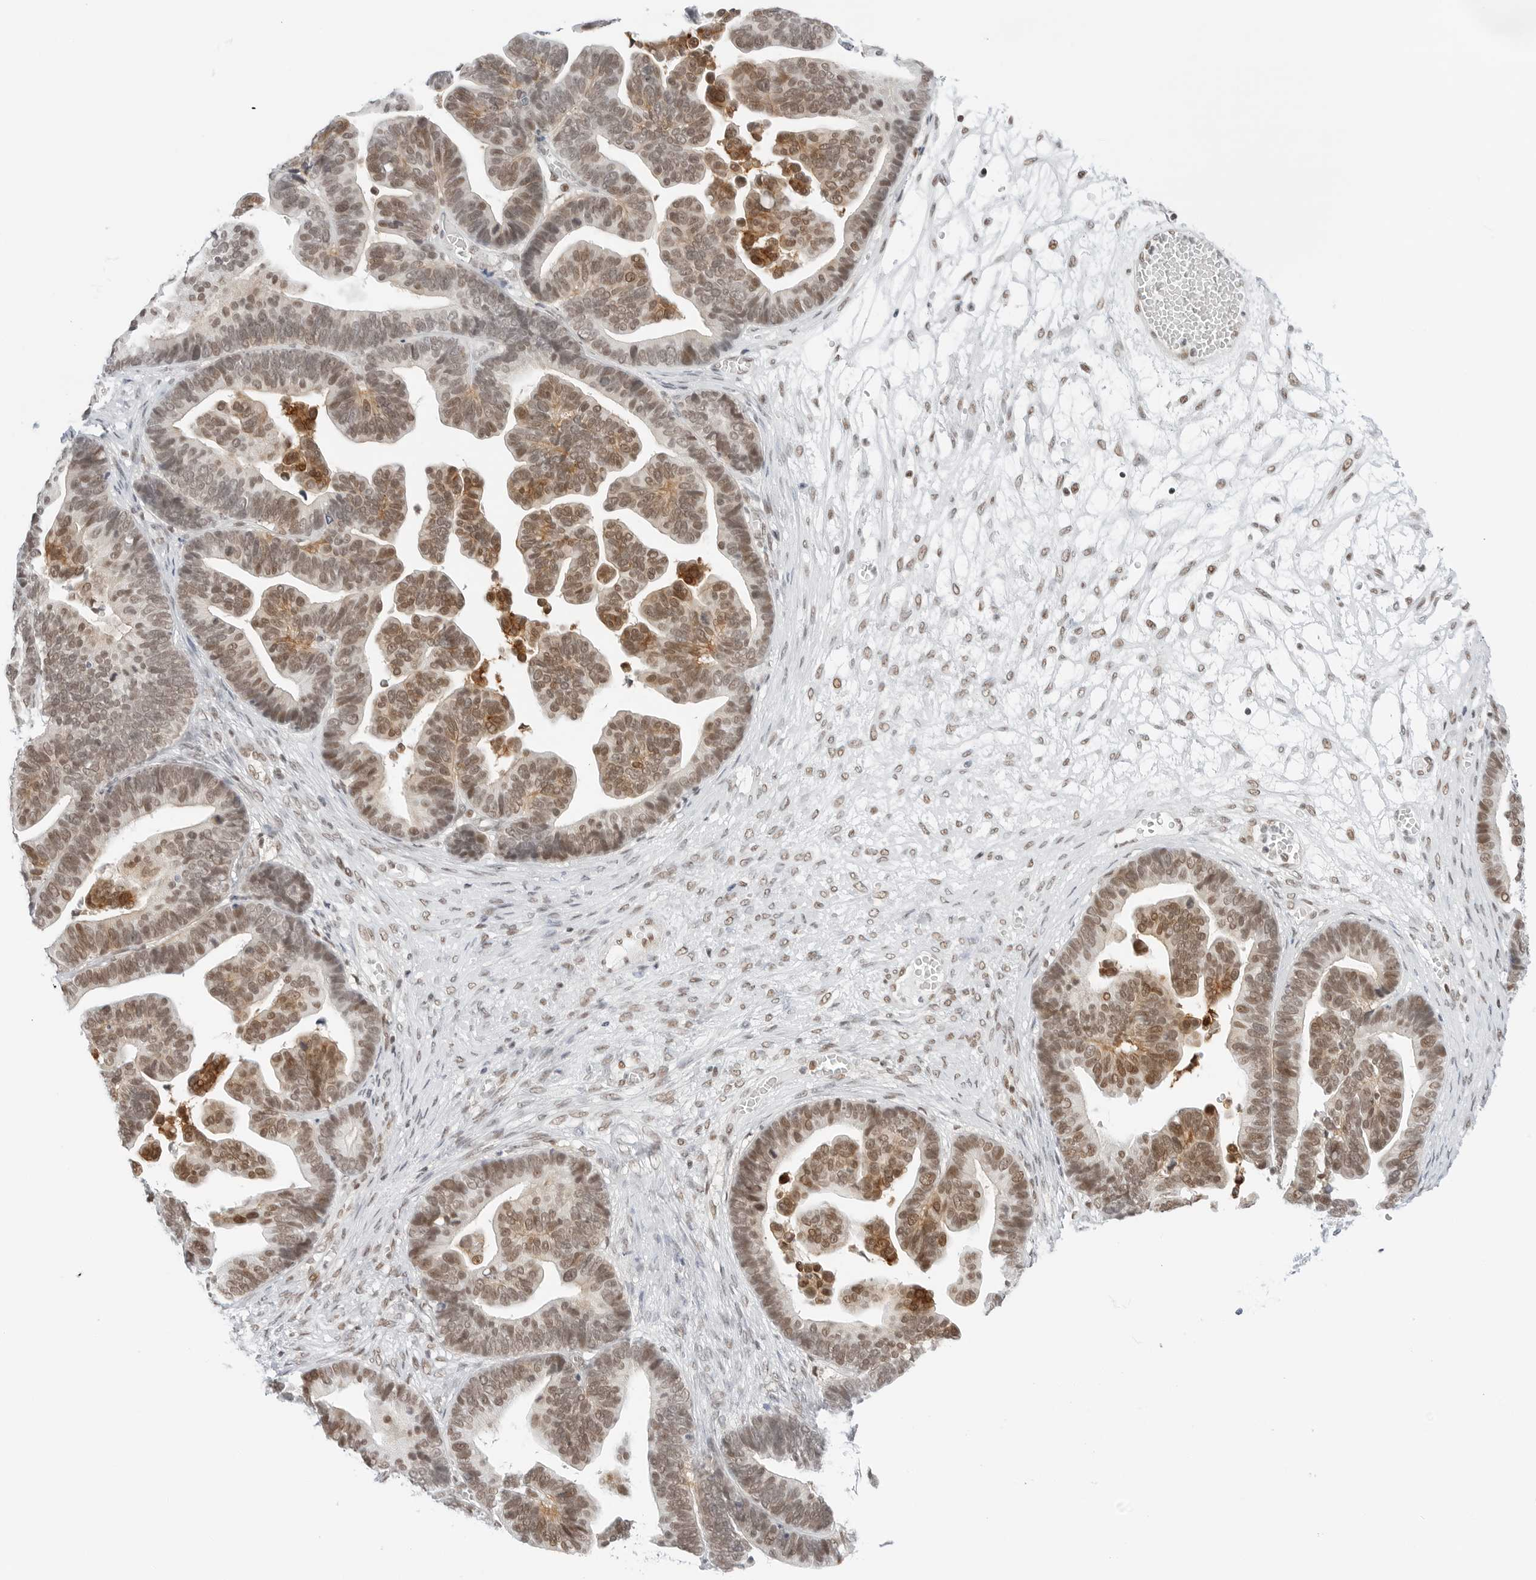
{"staining": {"intensity": "moderate", "quantity": ">75%", "location": "cytoplasmic/membranous,nuclear"}, "tissue": "ovarian cancer", "cell_type": "Tumor cells", "image_type": "cancer", "snomed": [{"axis": "morphology", "description": "Cystadenocarcinoma, serous, NOS"}, {"axis": "topography", "description": "Ovary"}], "caption": "Human serous cystadenocarcinoma (ovarian) stained with a protein marker exhibits moderate staining in tumor cells.", "gene": "CRTC2", "patient": {"sex": "female", "age": 56}}